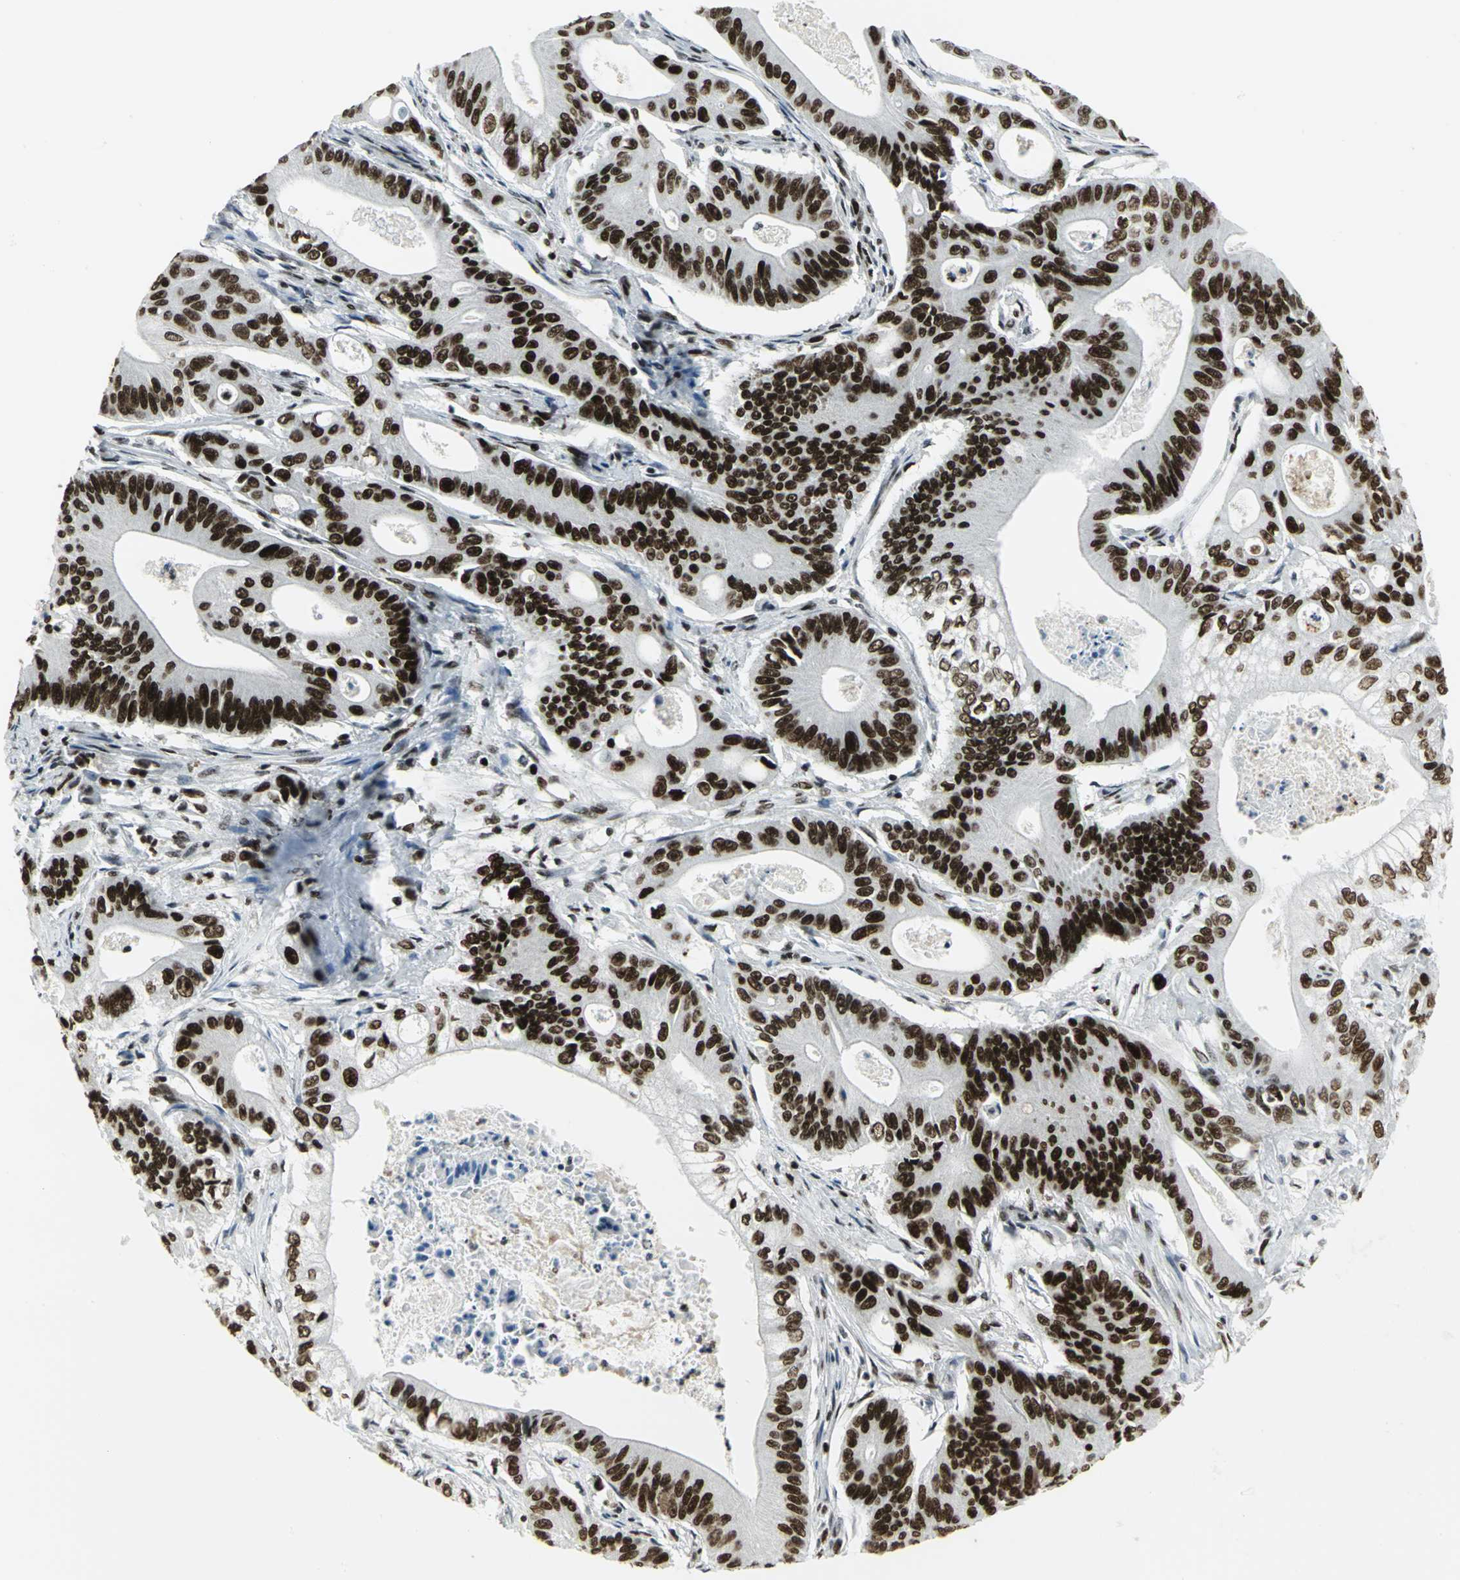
{"staining": {"intensity": "strong", "quantity": ">75%", "location": "nuclear"}, "tissue": "pancreatic cancer", "cell_type": "Tumor cells", "image_type": "cancer", "snomed": [{"axis": "morphology", "description": "Normal tissue, NOS"}, {"axis": "topography", "description": "Lymph node"}], "caption": "Pancreatic cancer stained with a brown dye displays strong nuclear positive positivity in approximately >75% of tumor cells.", "gene": "SMARCA4", "patient": {"sex": "male", "age": 62}}